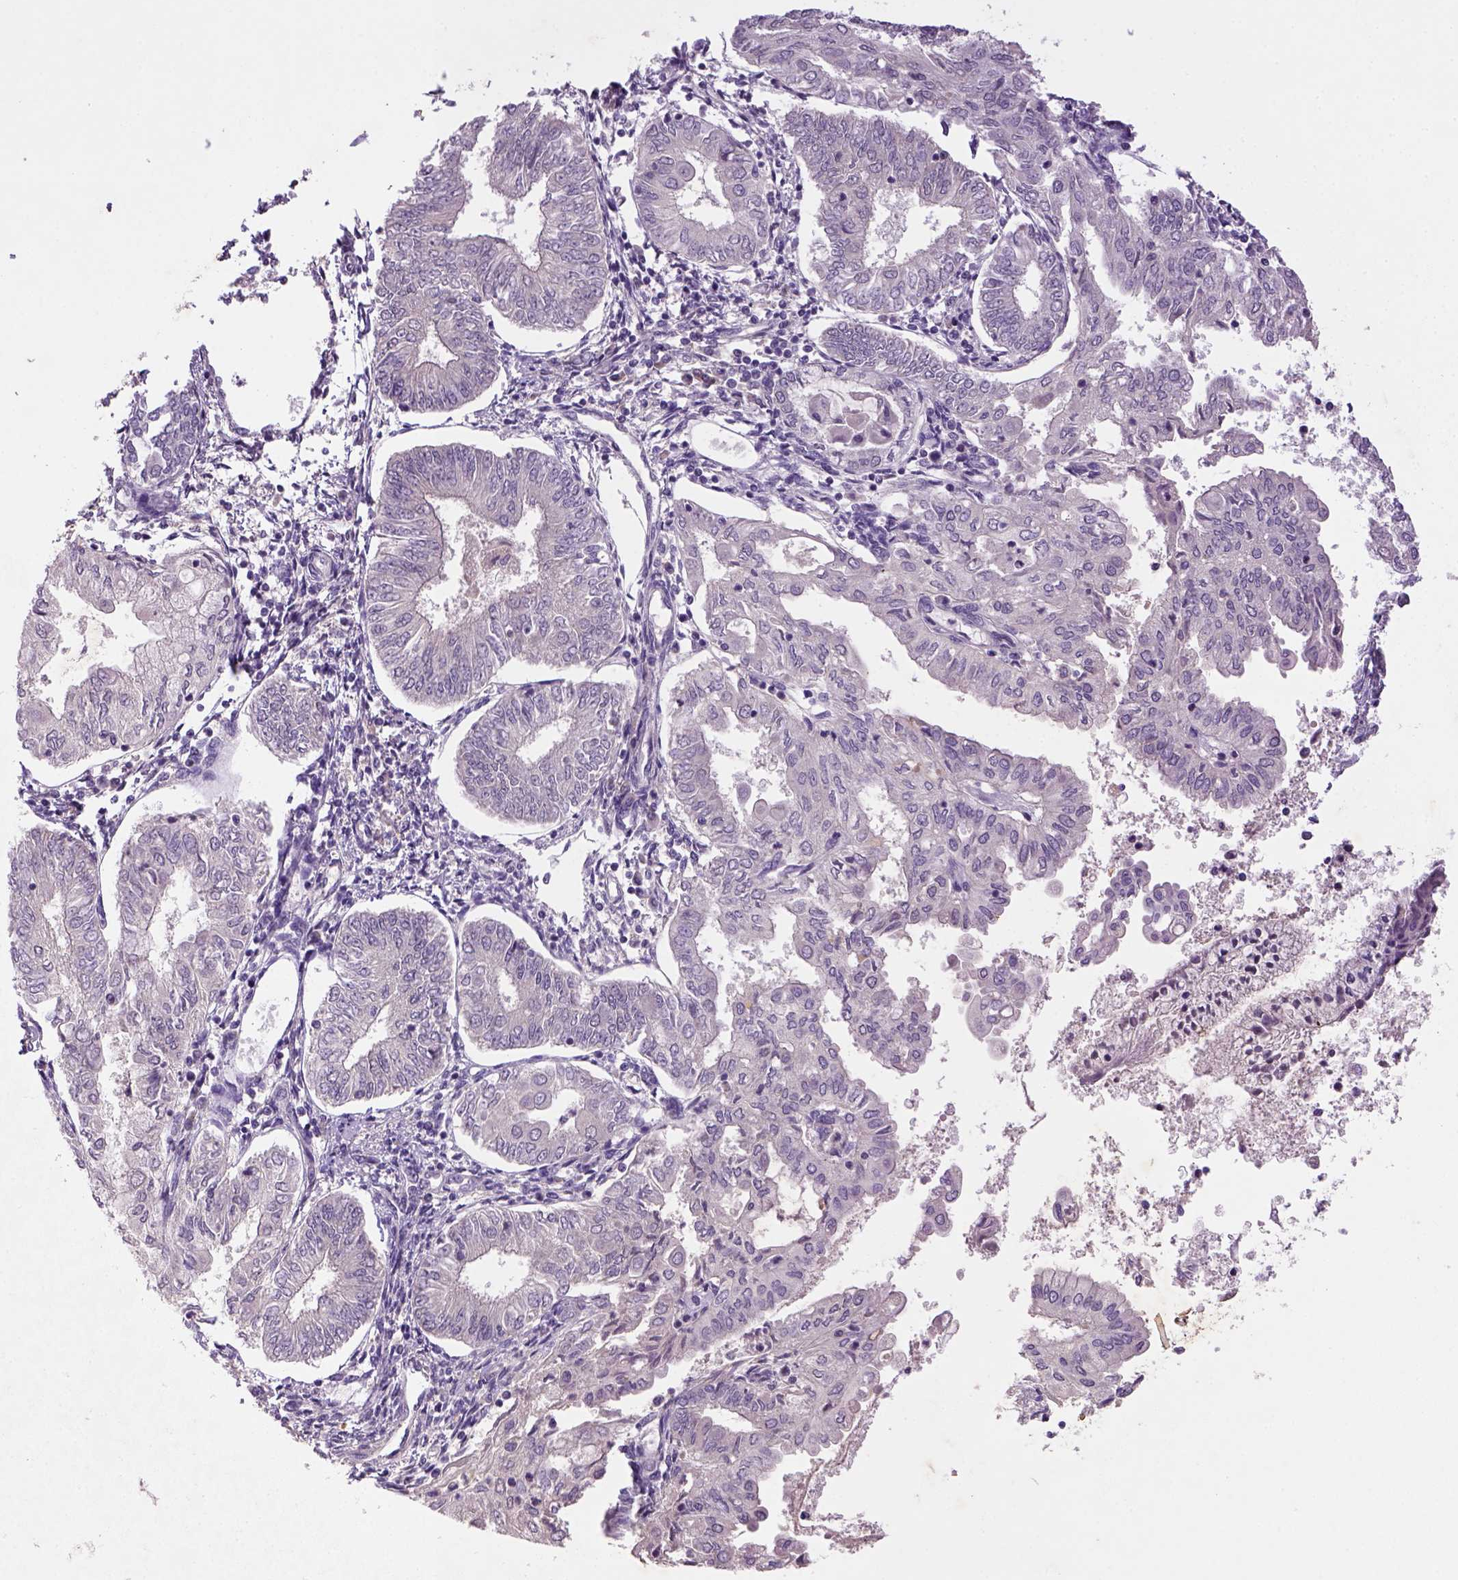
{"staining": {"intensity": "negative", "quantity": "none", "location": "none"}, "tissue": "endometrial cancer", "cell_type": "Tumor cells", "image_type": "cancer", "snomed": [{"axis": "morphology", "description": "Adenocarcinoma, NOS"}, {"axis": "topography", "description": "Endometrium"}], "caption": "The immunohistochemistry photomicrograph has no significant positivity in tumor cells of adenocarcinoma (endometrial) tissue.", "gene": "NLGN2", "patient": {"sex": "female", "age": 68}}